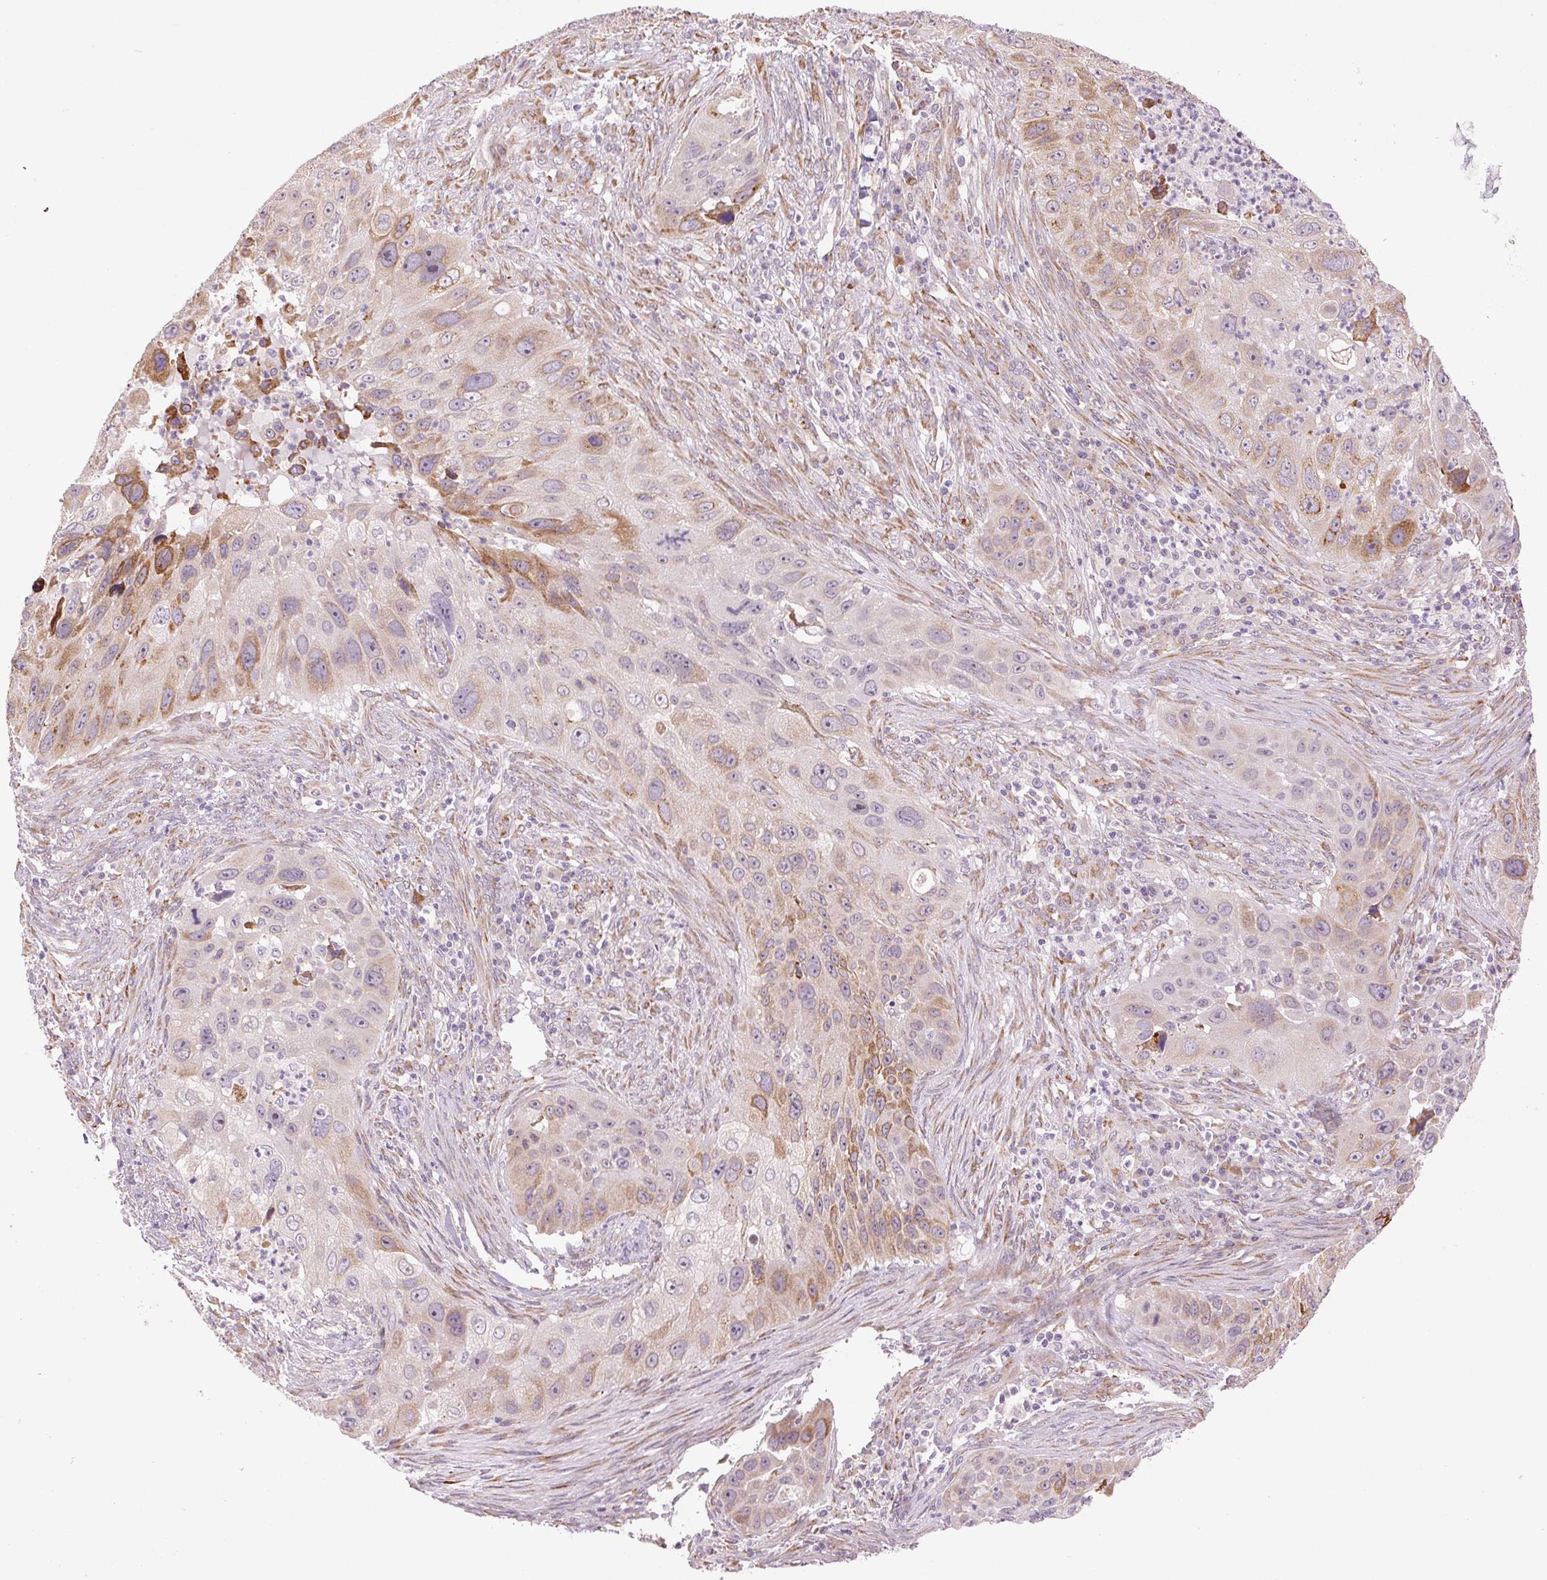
{"staining": {"intensity": "moderate", "quantity": "<25%", "location": "cytoplasmic/membranous"}, "tissue": "lung cancer", "cell_type": "Tumor cells", "image_type": "cancer", "snomed": [{"axis": "morphology", "description": "Squamous cell carcinoma, NOS"}, {"axis": "topography", "description": "Lung"}], "caption": "Tumor cells exhibit low levels of moderate cytoplasmic/membranous staining in about <25% of cells in squamous cell carcinoma (lung).", "gene": "METTL17", "patient": {"sex": "male", "age": 63}}